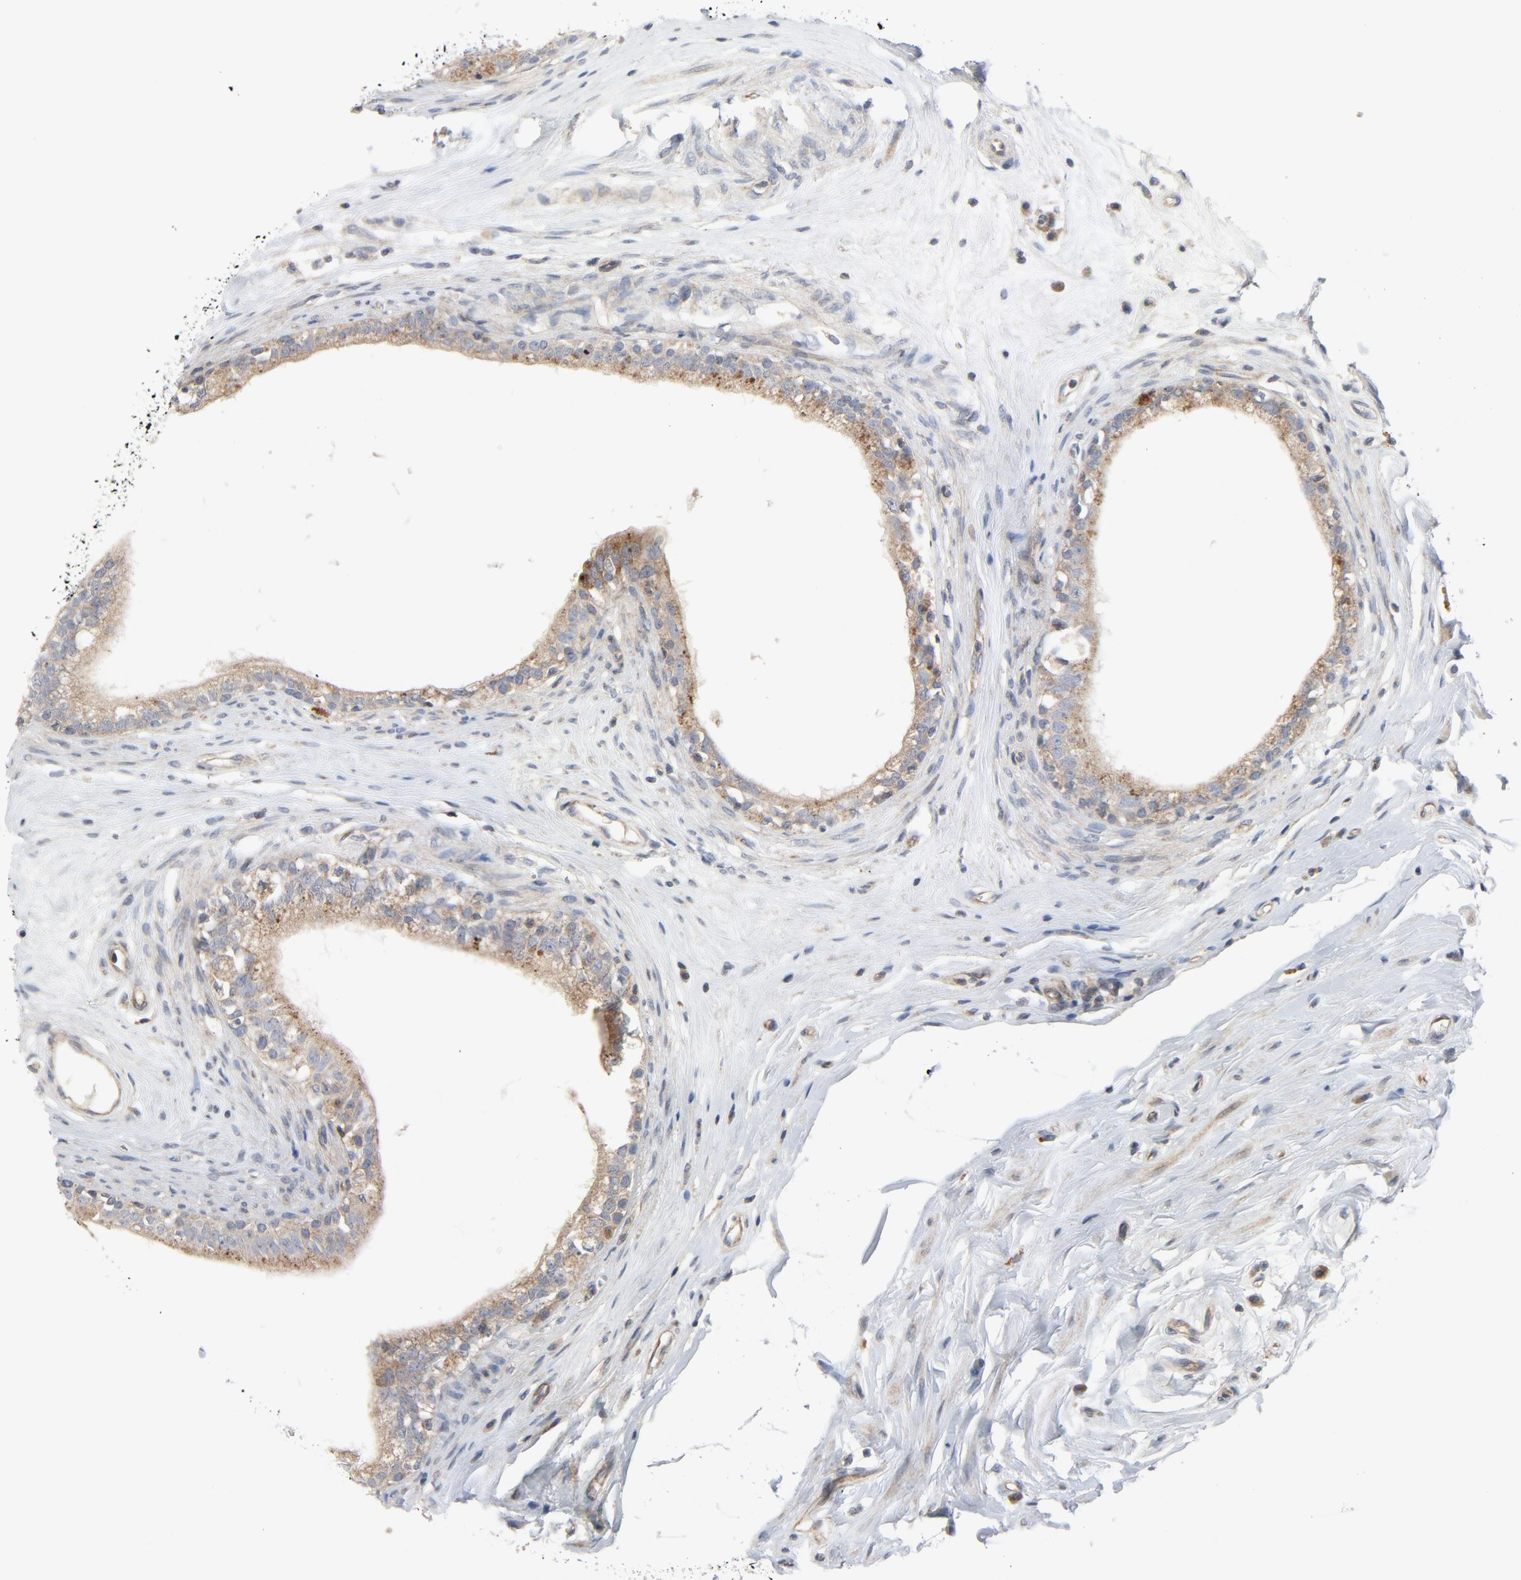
{"staining": {"intensity": "moderate", "quantity": ">75%", "location": "cytoplasmic/membranous"}, "tissue": "epididymis", "cell_type": "Glandular cells", "image_type": "normal", "snomed": [{"axis": "morphology", "description": "Normal tissue, NOS"}, {"axis": "morphology", "description": "Inflammation, NOS"}, {"axis": "topography", "description": "Epididymis"}], "caption": "Immunohistochemical staining of unremarkable human epididymis displays >75% levels of moderate cytoplasmic/membranous protein staining in approximately >75% of glandular cells. The staining is performed using DAB (3,3'-diaminobenzidine) brown chromogen to label protein expression. The nuclei are counter-stained blue using hematoxylin.", "gene": "TSG101", "patient": {"sex": "male", "age": 84}}